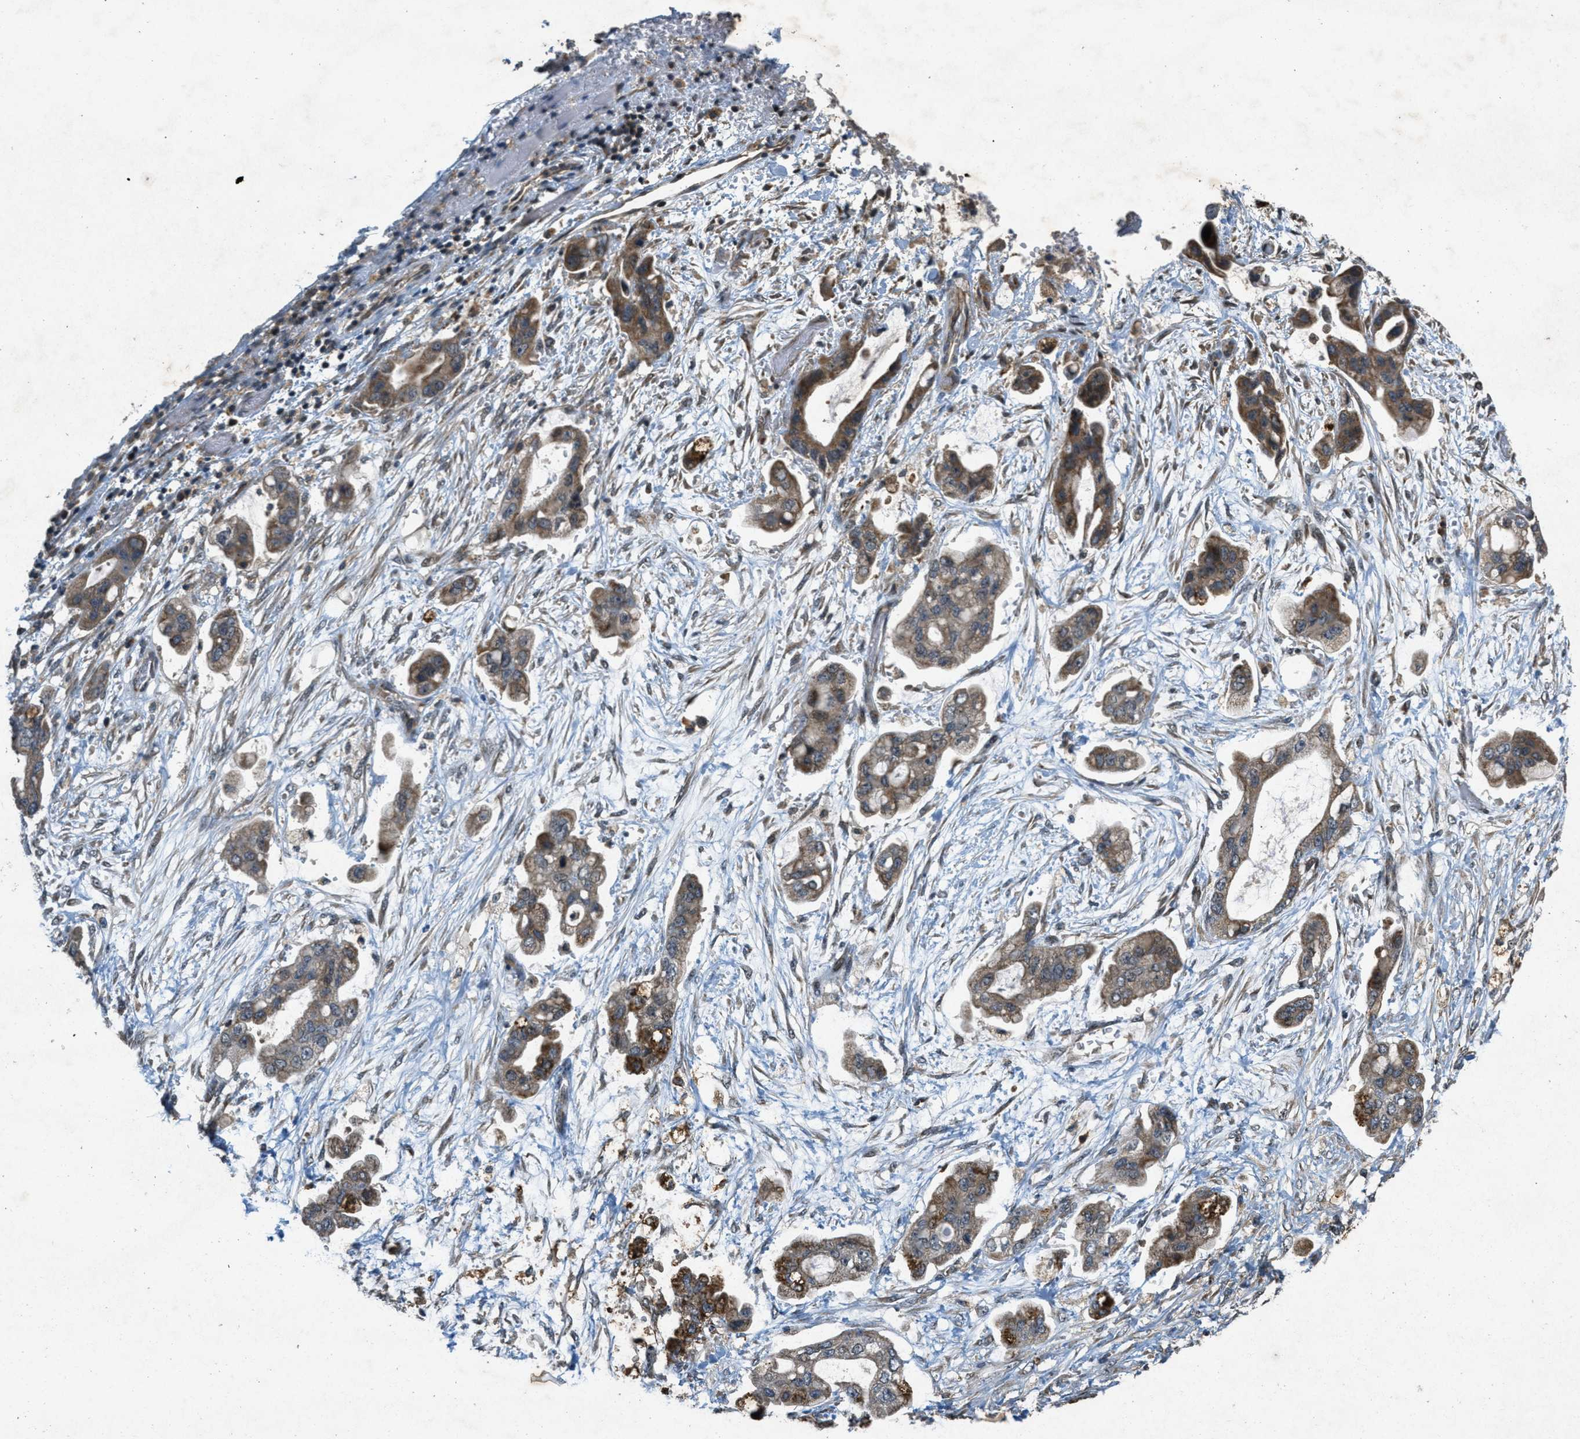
{"staining": {"intensity": "moderate", "quantity": ">75%", "location": "cytoplasmic/membranous"}, "tissue": "stomach cancer", "cell_type": "Tumor cells", "image_type": "cancer", "snomed": [{"axis": "morphology", "description": "Adenocarcinoma, NOS"}, {"axis": "topography", "description": "Stomach"}], "caption": "DAB (3,3'-diaminobenzidine) immunohistochemical staining of stomach cancer (adenocarcinoma) shows moderate cytoplasmic/membranous protein staining in about >75% of tumor cells.", "gene": "PPP1R15A", "patient": {"sex": "male", "age": 62}}